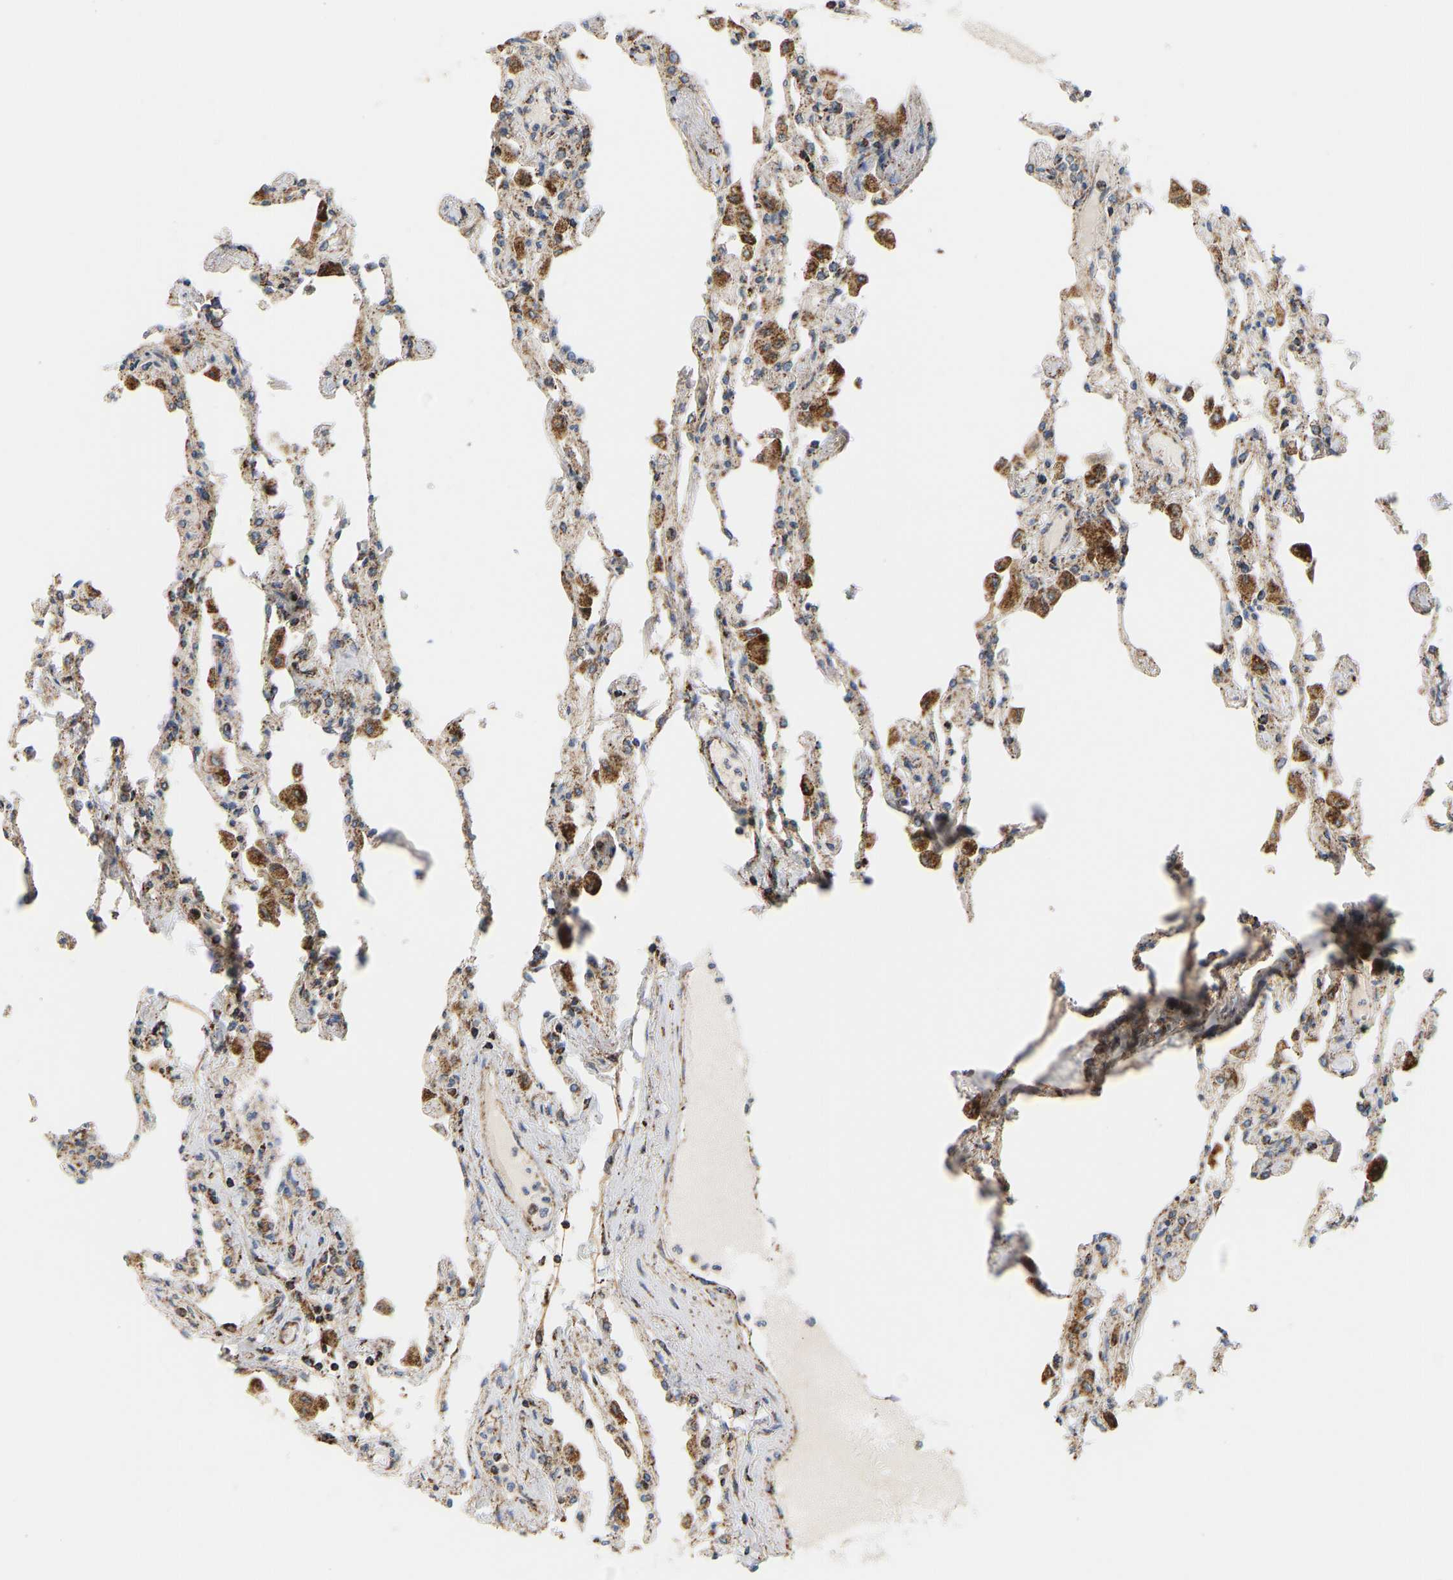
{"staining": {"intensity": "moderate", "quantity": ">75%", "location": "cytoplasmic/membranous"}, "tissue": "lung", "cell_type": "Alveolar cells", "image_type": "normal", "snomed": [{"axis": "morphology", "description": "Normal tissue, NOS"}, {"axis": "topography", "description": "Bronchus"}, {"axis": "topography", "description": "Lung"}], "caption": "Immunohistochemistry (IHC) histopathology image of normal lung: lung stained using IHC reveals medium levels of moderate protein expression localized specifically in the cytoplasmic/membranous of alveolar cells, appearing as a cytoplasmic/membranous brown color.", "gene": "GPSM2", "patient": {"sex": "female", "age": 49}}